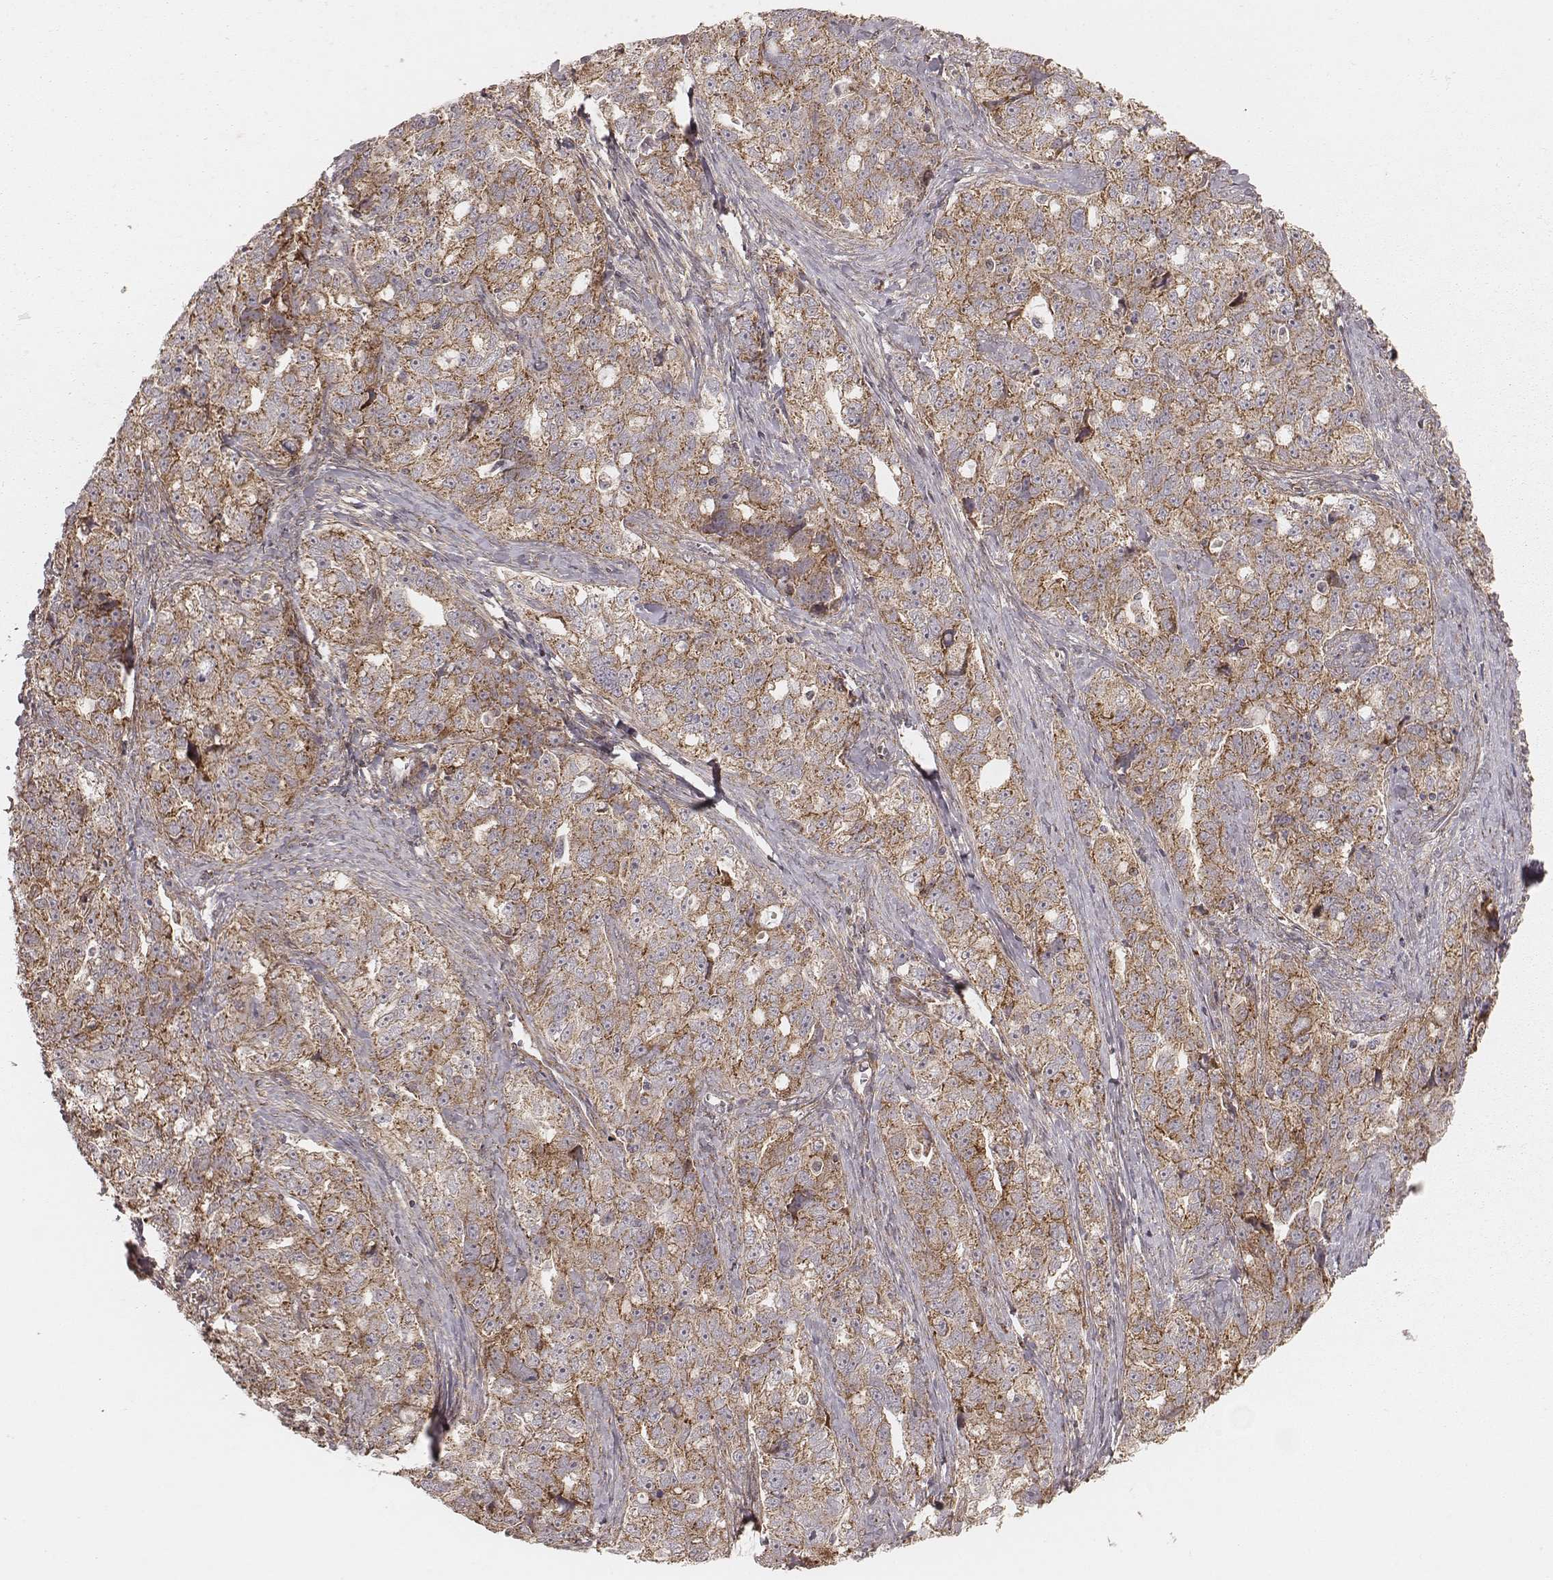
{"staining": {"intensity": "moderate", "quantity": ">75%", "location": "cytoplasmic/membranous"}, "tissue": "ovarian cancer", "cell_type": "Tumor cells", "image_type": "cancer", "snomed": [{"axis": "morphology", "description": "Cystadenocarcinoma, serous, NOS"}, {"axis": "topography", "description": "Ovary"}], "caption": "Tumor cells exhibit medium levels of moderate cytoplasmic/membranous staining in about >75% of cells in human ovarian cancer (serous cystadenocarcinoma). (DAB IHC with brightfield microscopy, high magnification).", "gene": "NDUFA7", "patient": {"sex": "female", "age": 51}}